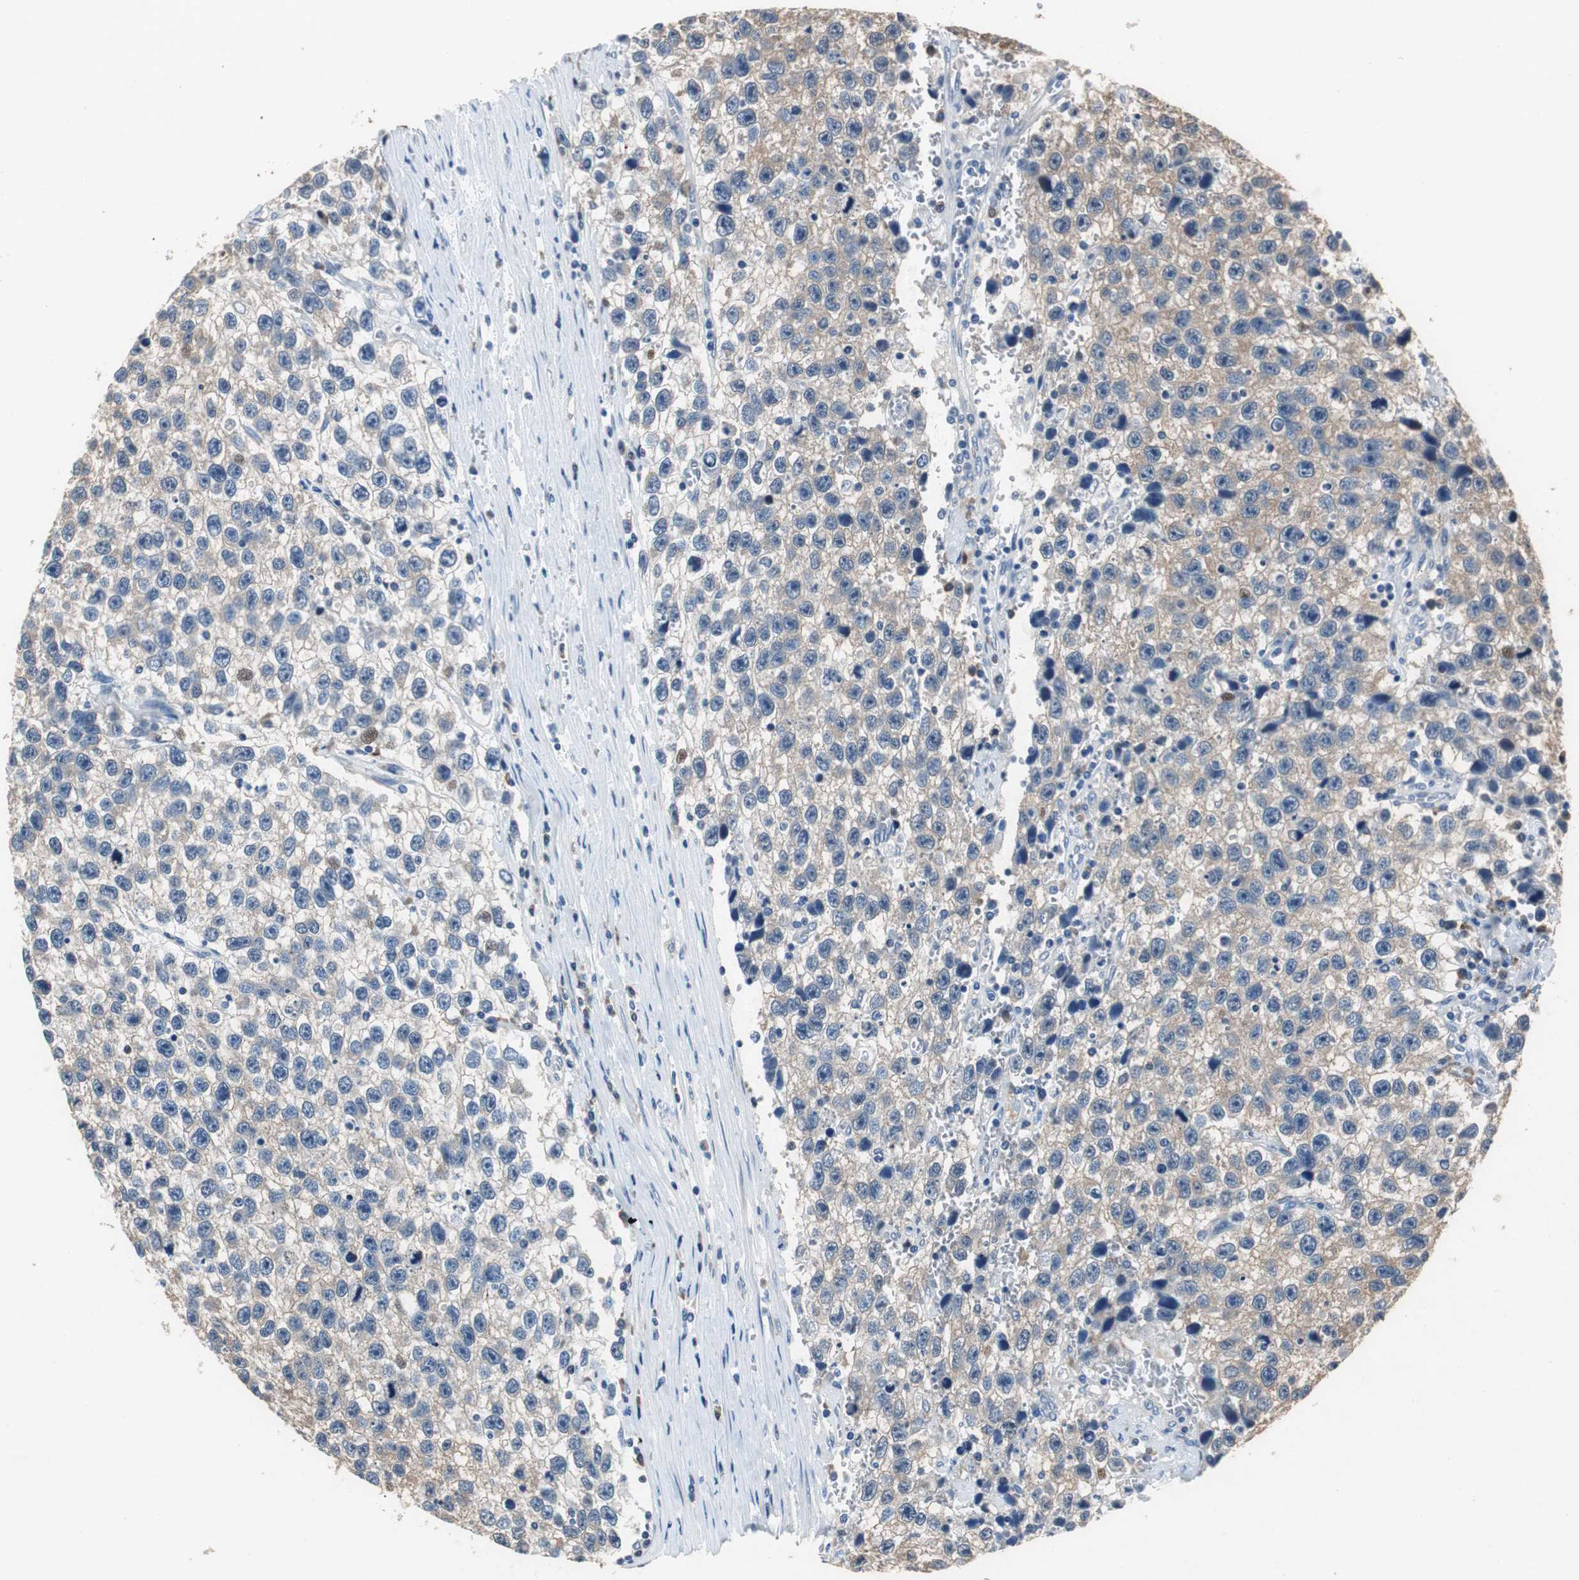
{"staining": {"intensity": "weak", "quantity": ">75%", "location": "cytoplasmic/membranous"}, "tissue": "testis cancer", "cell_type": "Tumor cells", "image_type": "cancer", "snomed": [{"axis": "morphology", "description": "Seminoma, NOS"}, {"axis": "topography", "description": "Testis"}], "caption": "The micrograph demonstrates immunohistochemical staining of testis cancer. There is weak cytoplasmic/membranous staining is appreciated in about >75% of tumor cells.", "gene": "RPL35", "patient": {"sex": "male", "age": 33}}